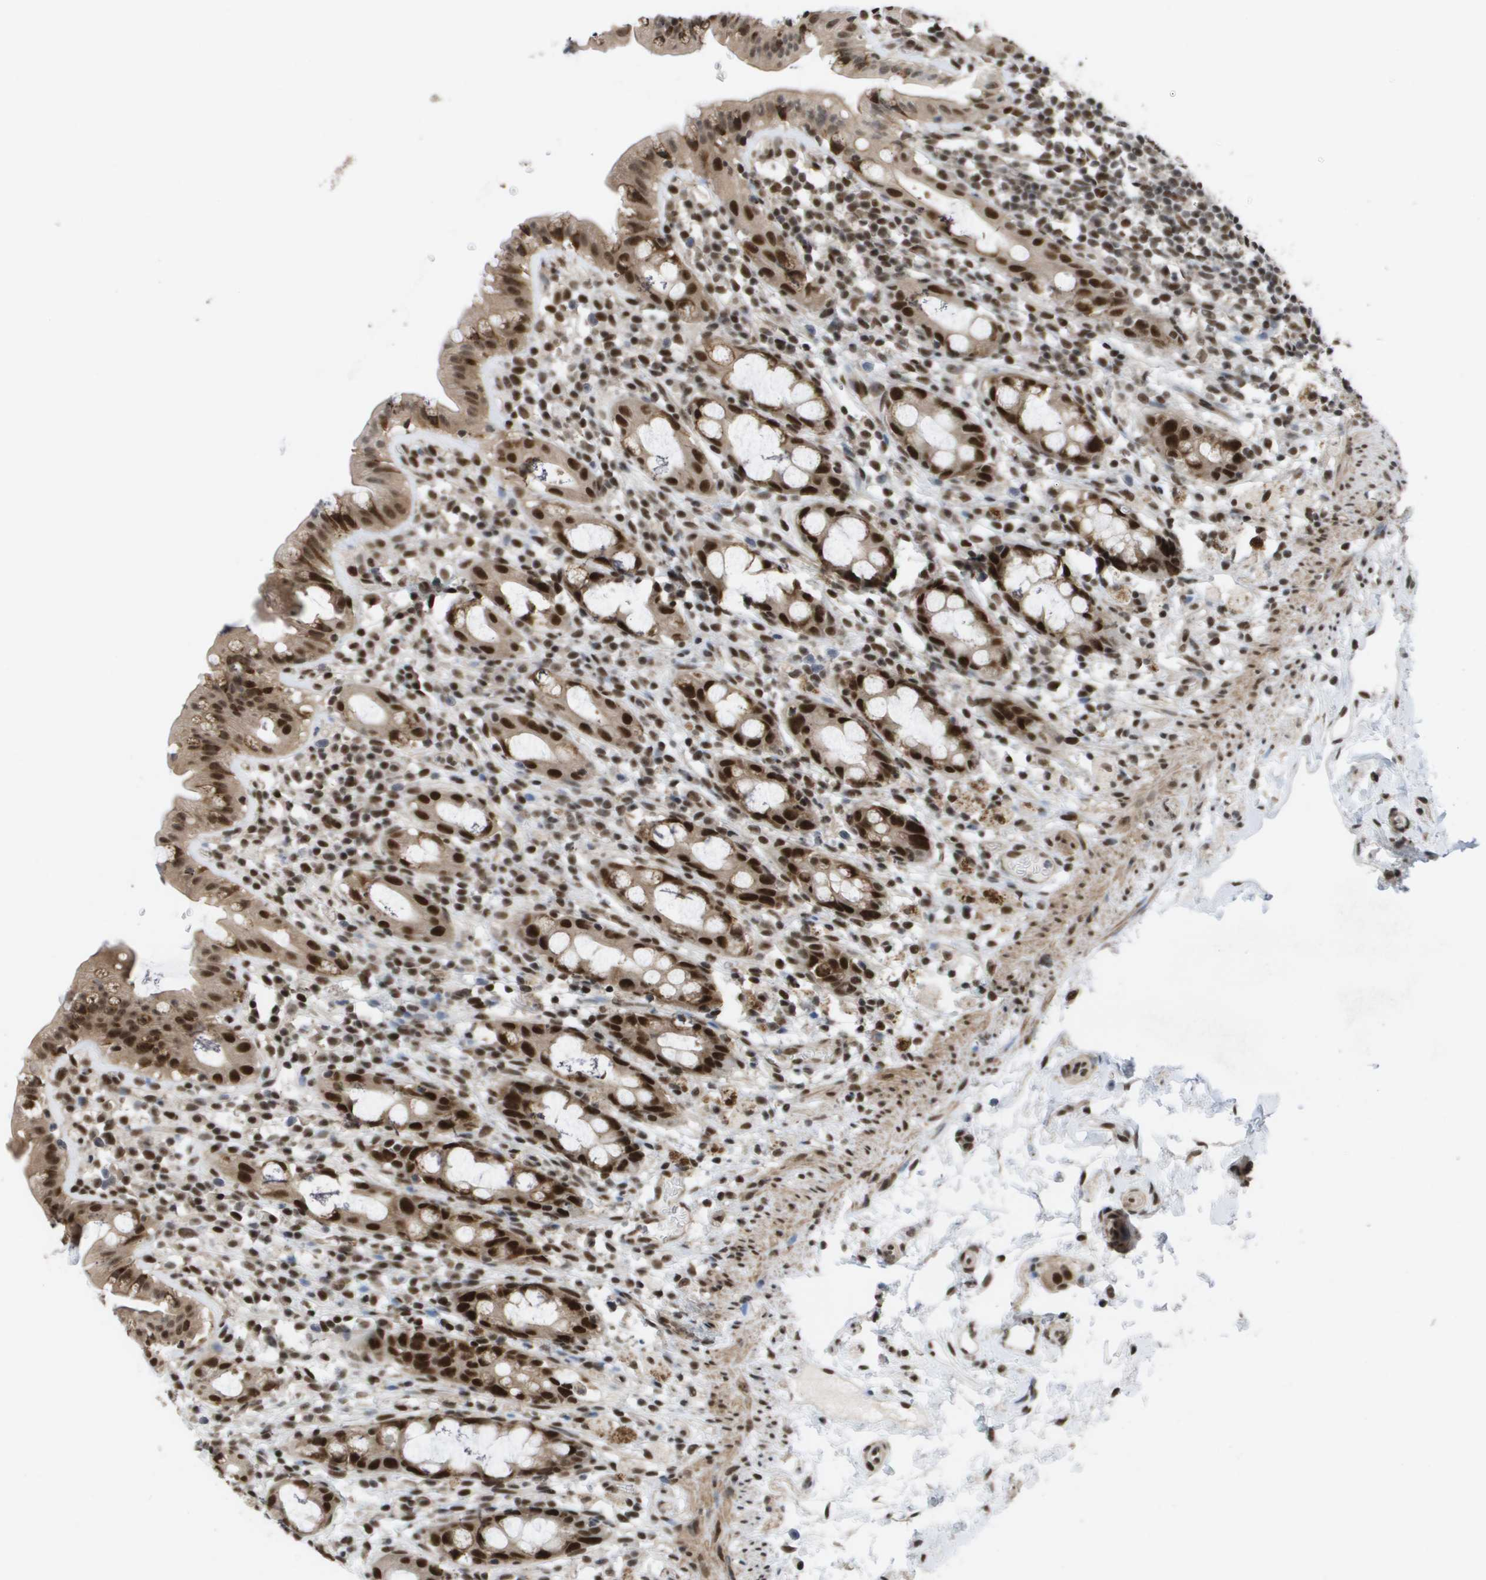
{"staining": {"intensity": "strong", "quantity": ">75%", "location": "cytoplasmic/membranous,nuclear"}, "tissue": "rectum", "cell_type": "Glandular cells", "image_type": "normal", "snomed": [{"axis": "morphology", "description": "Normal tissue, NOS"}, {"axis": "topography", "description": "Rectum"}], "caption": "A histopathology image of rectum stained for a protein demonstrates strong cytoplasmic/membranous,nuclear brown staining in glandular cells. The staining was performed using DAB (3,3'-diaminobenzidine) to visualize the protein expression in brown, while the nuclei were stained in blue with hematoxylin (Magnification: 20x).", "gene": "CDT1", "patient": {"sex": "male", "age": 44}}